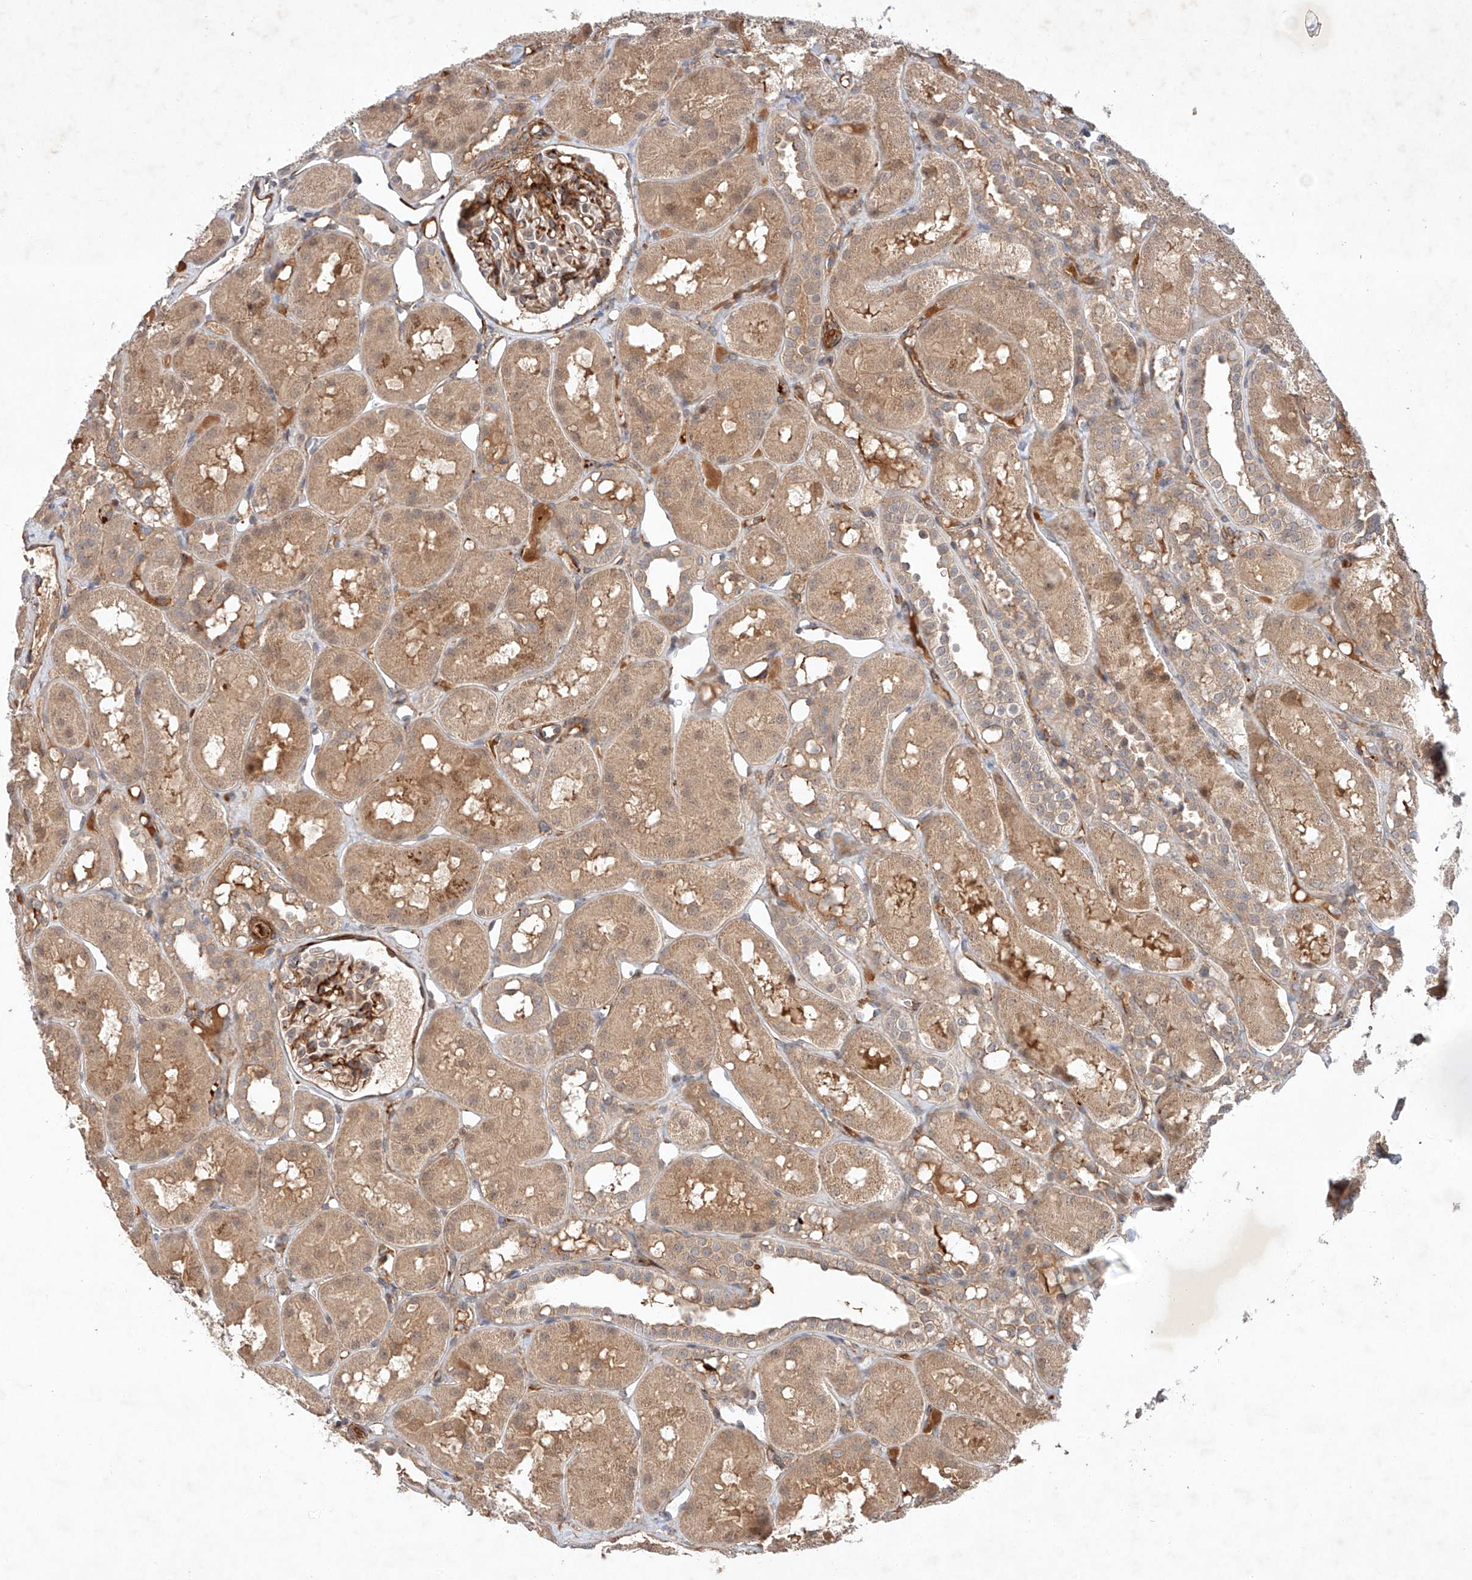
{"staining": {"intensity": "moderate", "quantity": "<25%", "location": "cytoplasmic/membranous"}, "tissue": "kidney", "cell_type": "Cells in glomeruli", "image_type": "normal", "snomed": [{"axis": "morphology", "description": "Normal tissue, NOS"}, {"axis": "topography", "description": "Kidney"}], "caption": "Moderate cytoplasmic/membranous positivity for a protein is identified in about <25% of cells in glomeruli of benign kidney using immunohistochemistry (IHC).", "gene": "ARHGAP33", "patient": {"sex": "male", "age": 16}}